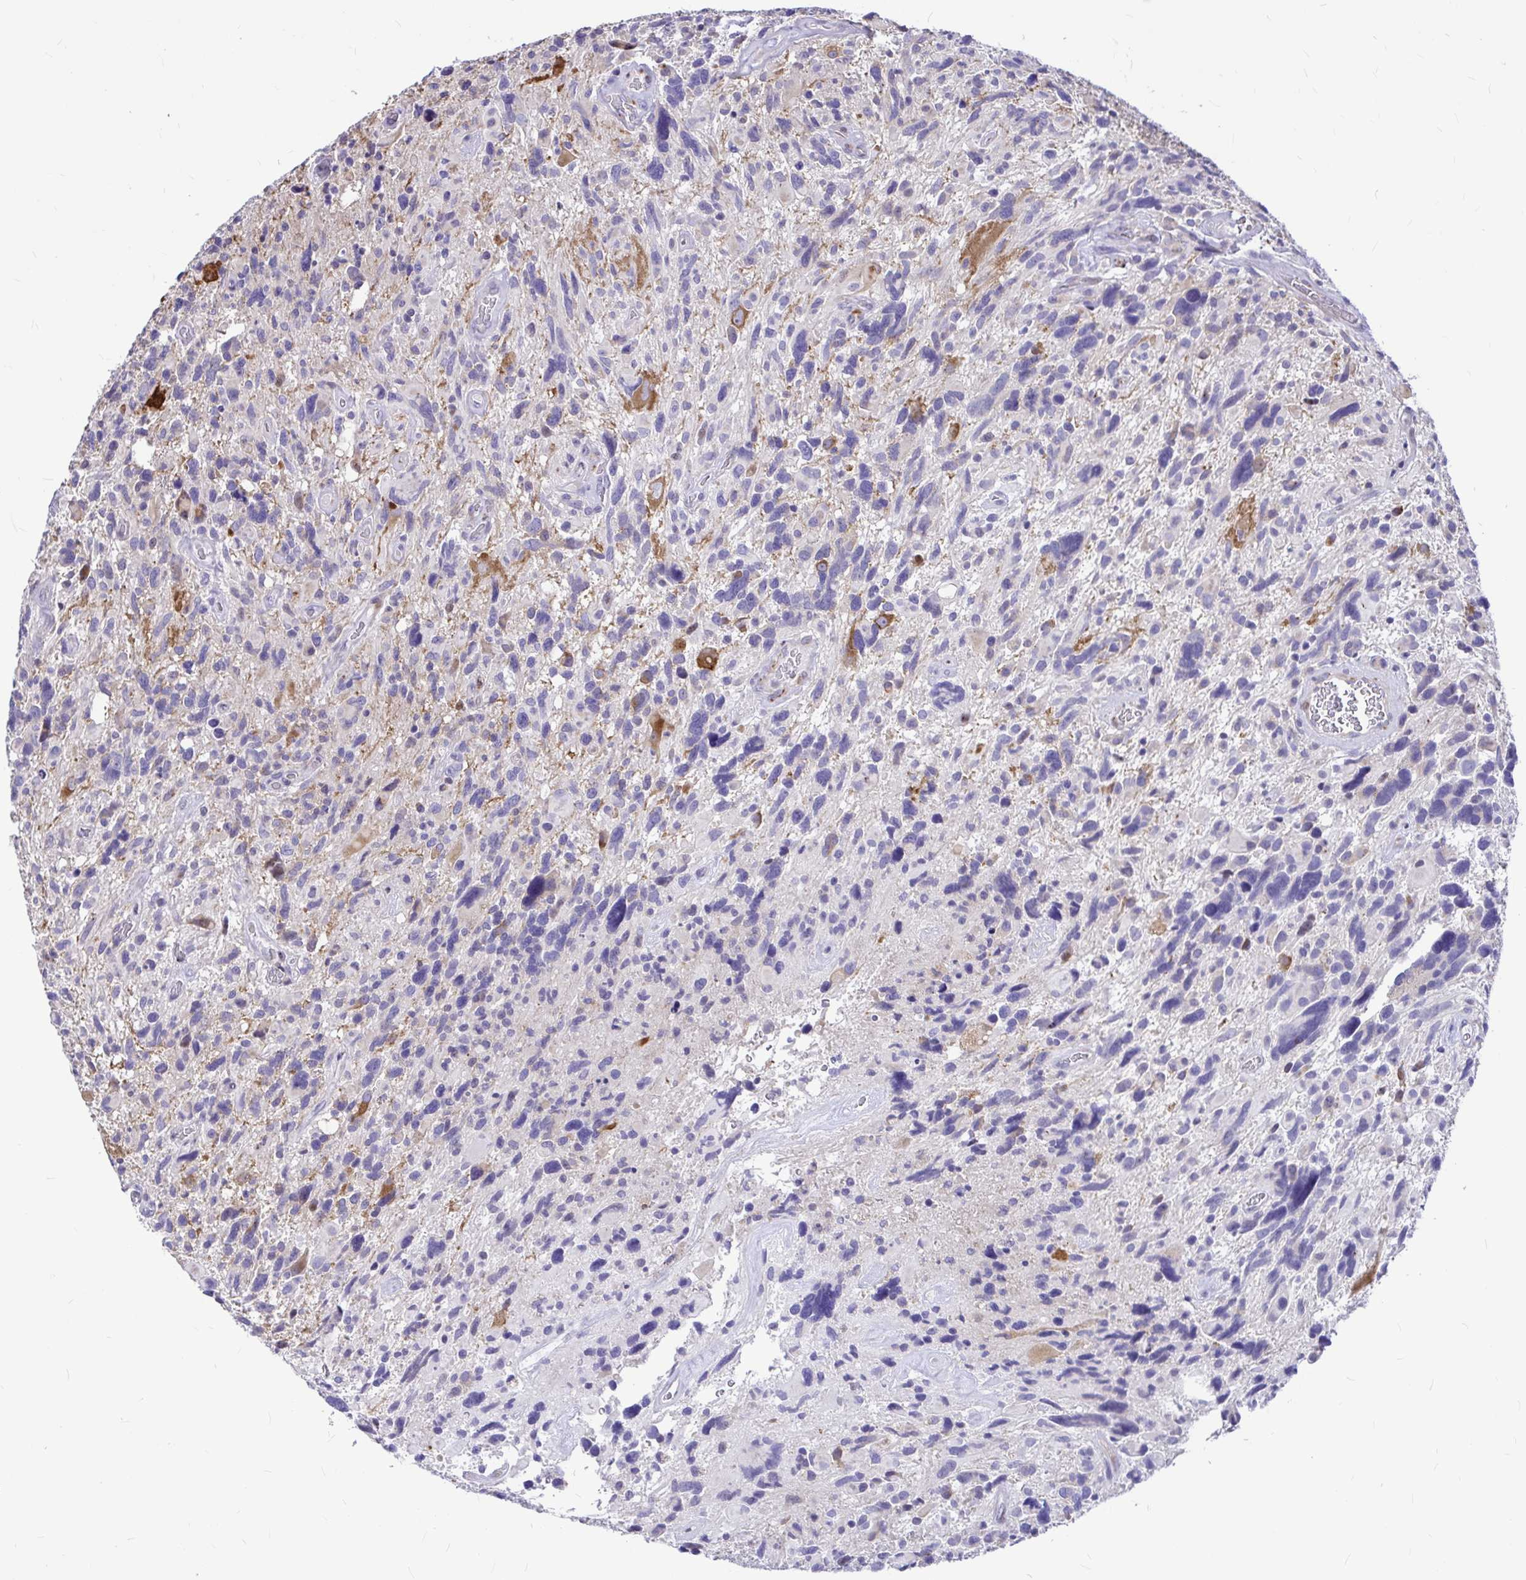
{"staining": {"intensity": "negative", "quantity": "none", "location": "none"}, "tissue": "glioma", "cell_type": "Tumor cells", "image_type": "cancer", "snomed": [{"axis": "morphology", "description": "Glioma, malignant, High grade"}, {"axis": "topography", "description": "Brain"}], "caption": "High magnification brightfield microscopy of high-grade glioma (malignant) stained with DAB (brown) and counterstained with hematoxylin (blue): tumor cells show no significant staining.", "gene": "GABBR2", "patient": {"sex": "male", "age": 49}}